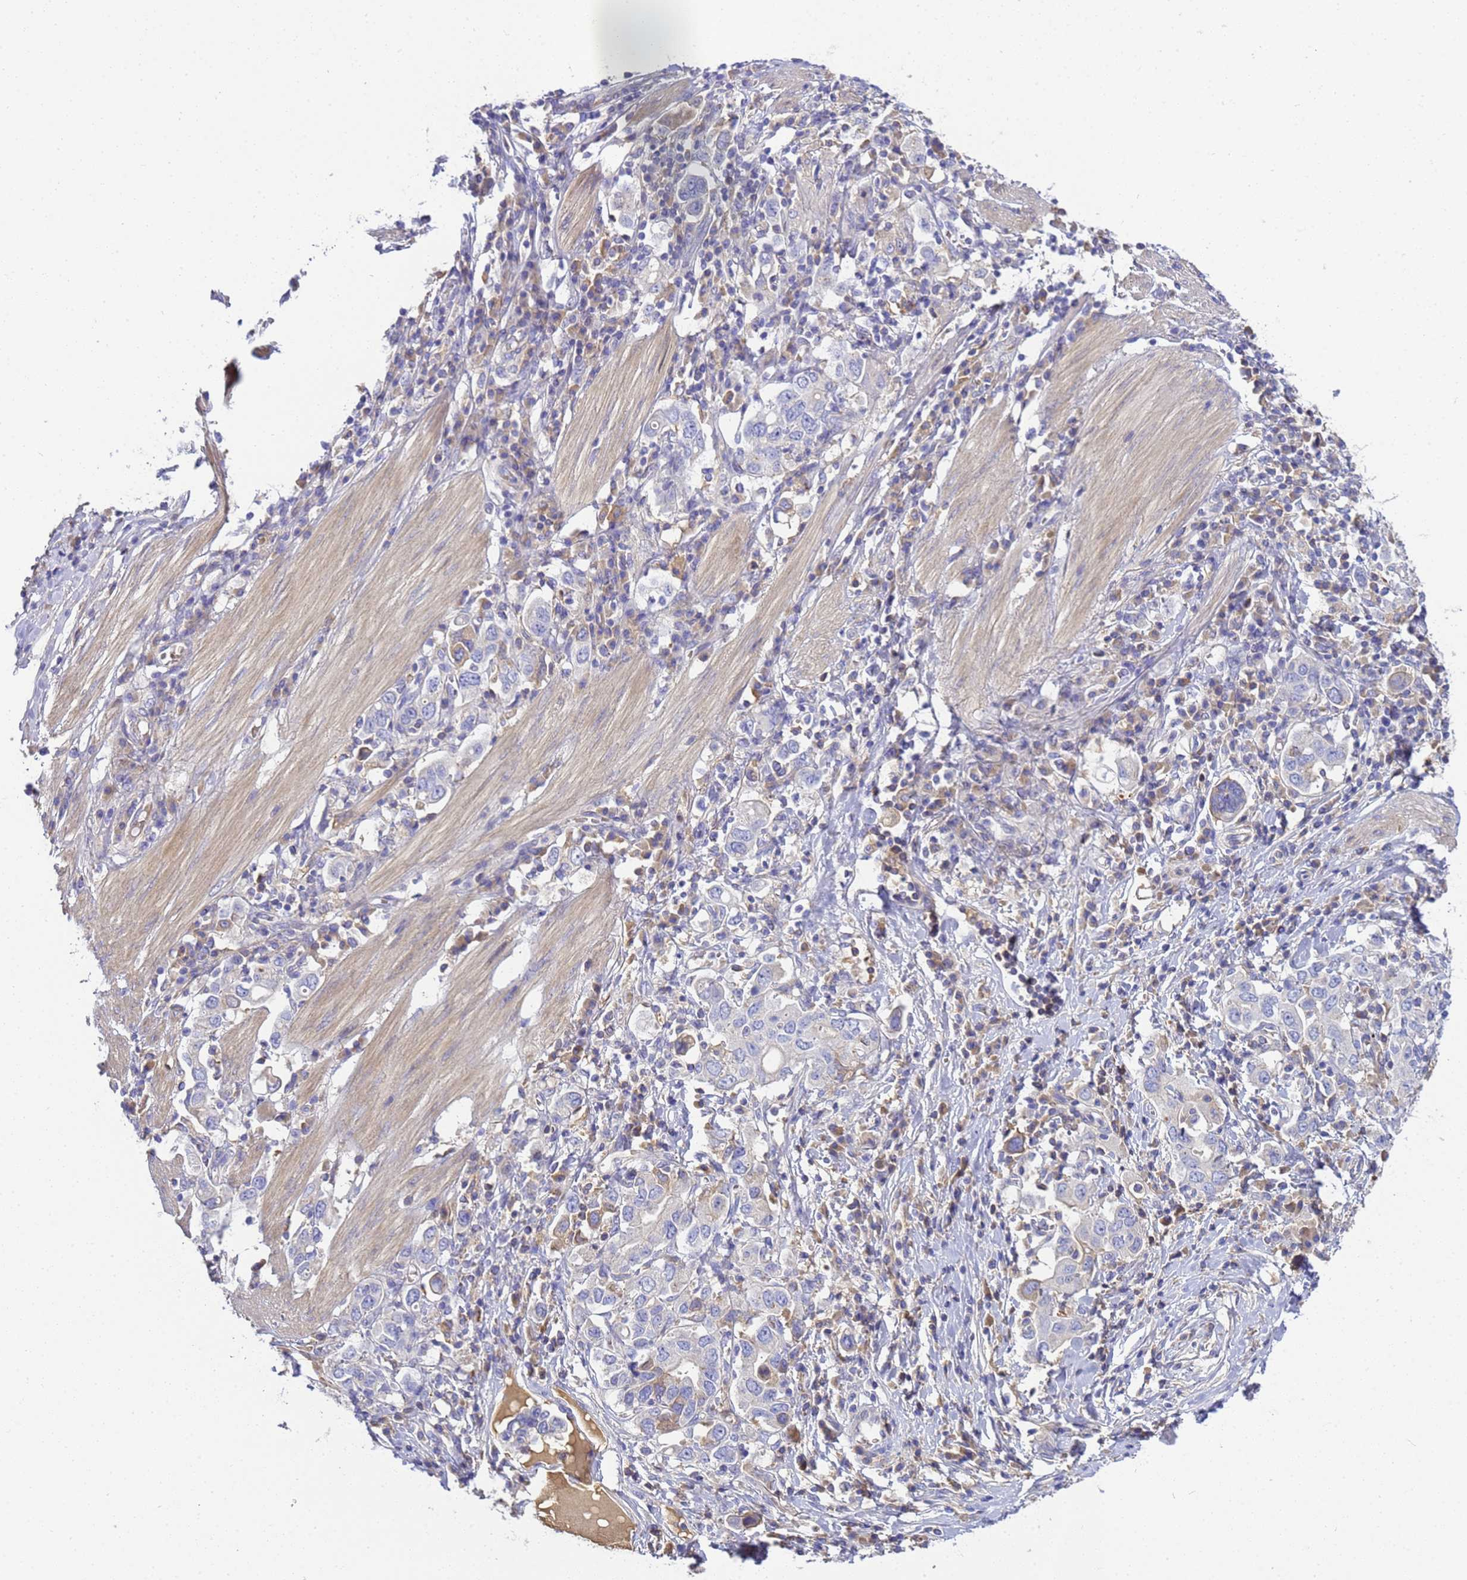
{"staining": {"intensity": "negative", "quantity": "none", "location": "none"}, "tissue": "stomach cancer", "cell_type": "Tumor cells", "image_type": "cancer", "snomed": [{"axis": "morphology", "description": "Adenocarcinoma, NOS"}, {"axis": "topography", "description": "Stomach, upper"}], "caption": "An immunohistochemistry image of adenocarcinoma (stomach) is shown. There is no staining in tumor cells of adenocarcinoma (stomach). (DAB (3,3'-diaminobenzidine) IHC, high magnification).", "gene": "TBCD", "patient": {"sex": "male", "age": 62}}